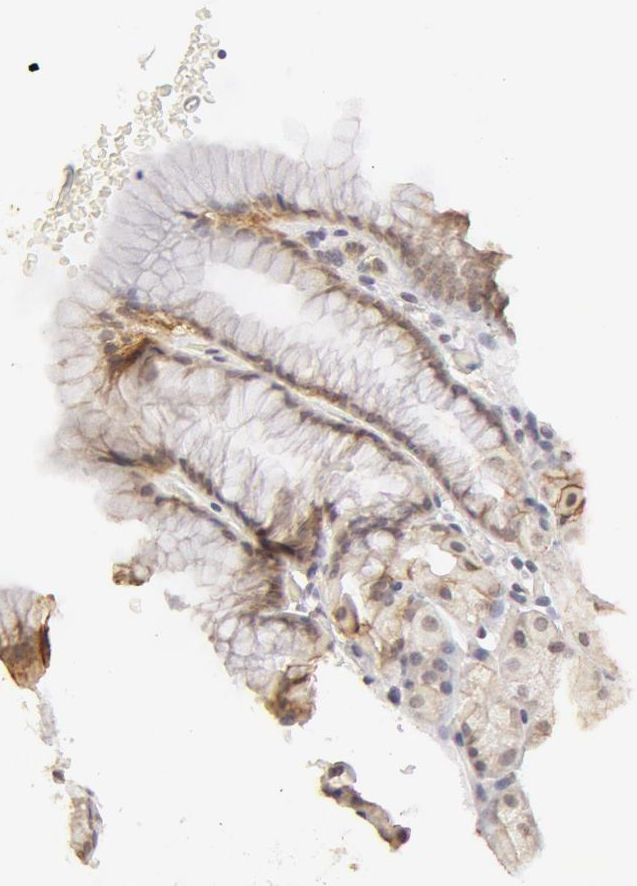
{"staining": {"intensity": "weak", "quantity": "25%-75%", "location": "cytoplasmic/membranous"}, "tissue": "small intestine", "cell_type": "Glandular cells", "image_type": "normal", "snomed": [{"axis": "morphology", "description": "Normal tissue, NOS"}, {"axis": "topography", "description": "Small intestine"}], "caption": "Immunohistochemistry of unremarkable human small intestine exhibits low levels of weak cytoplasmic/membranous staining in about 25%-75% of glandular cells. The staining is performed using DAB brown chromogen to label protein expression. The nuclei are counter-stained blue using hematoxylin.", "gene": "ADAM10", "patient": {"sex": "female", "age": 37}}